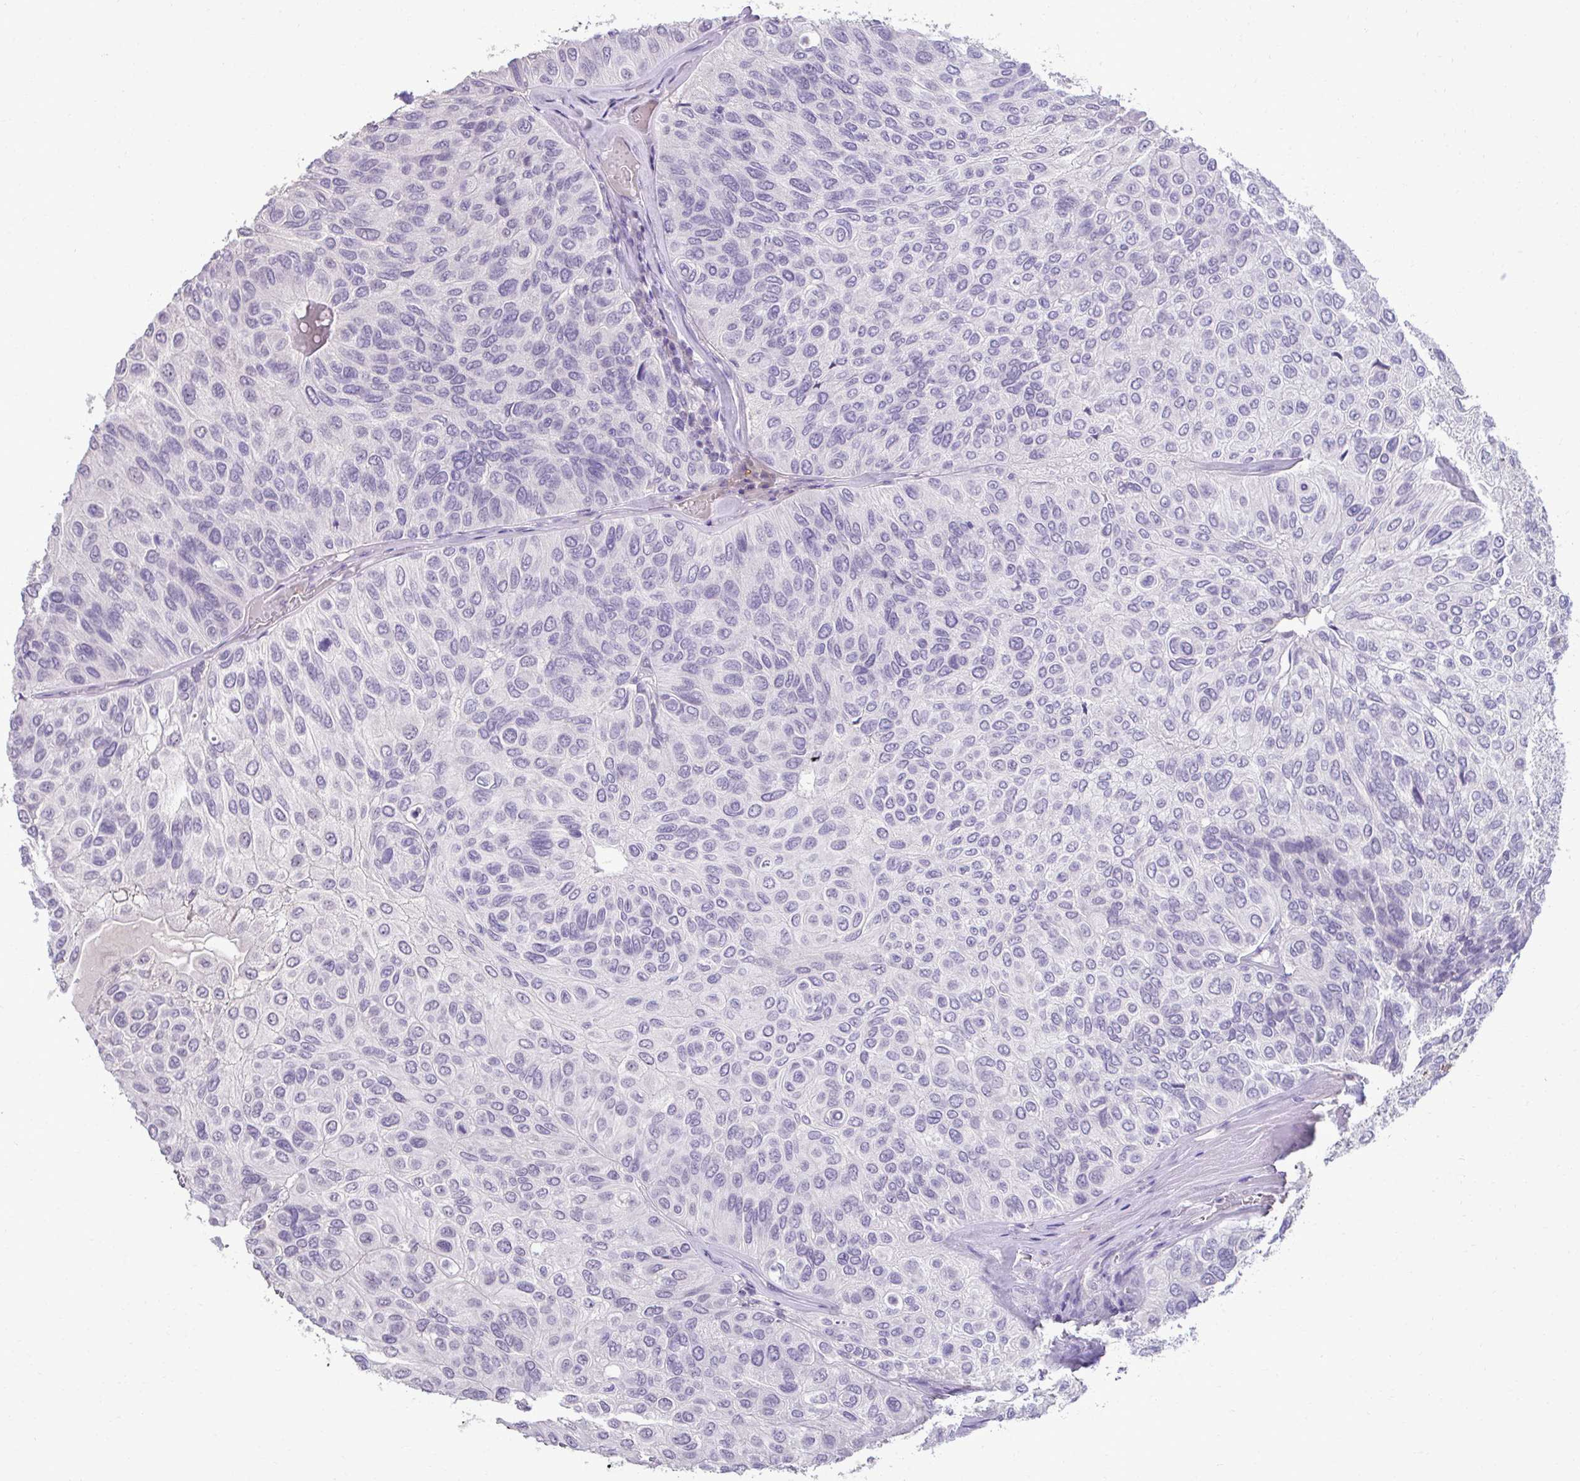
{"staining": {"intensity": "negative", "quantity": "none", "location": "none"}, "tissue": "urothelial cancer", "cell_type": "Tumor cells", "image_type": "cancer", "snomed": [{"axis": "morphology", "description": "Urothelial carcinoma, High grade"}, {"axis": "topography", "description": "Urinary bladder"}], "caption": "The immunohistochemistry photomicrograph has no significant positivity in tumor cells of urothelial carcinoma (high-grade) tissue.", "gene": "SLC30A3", "patient": {"sex": "male", "age": 66}}